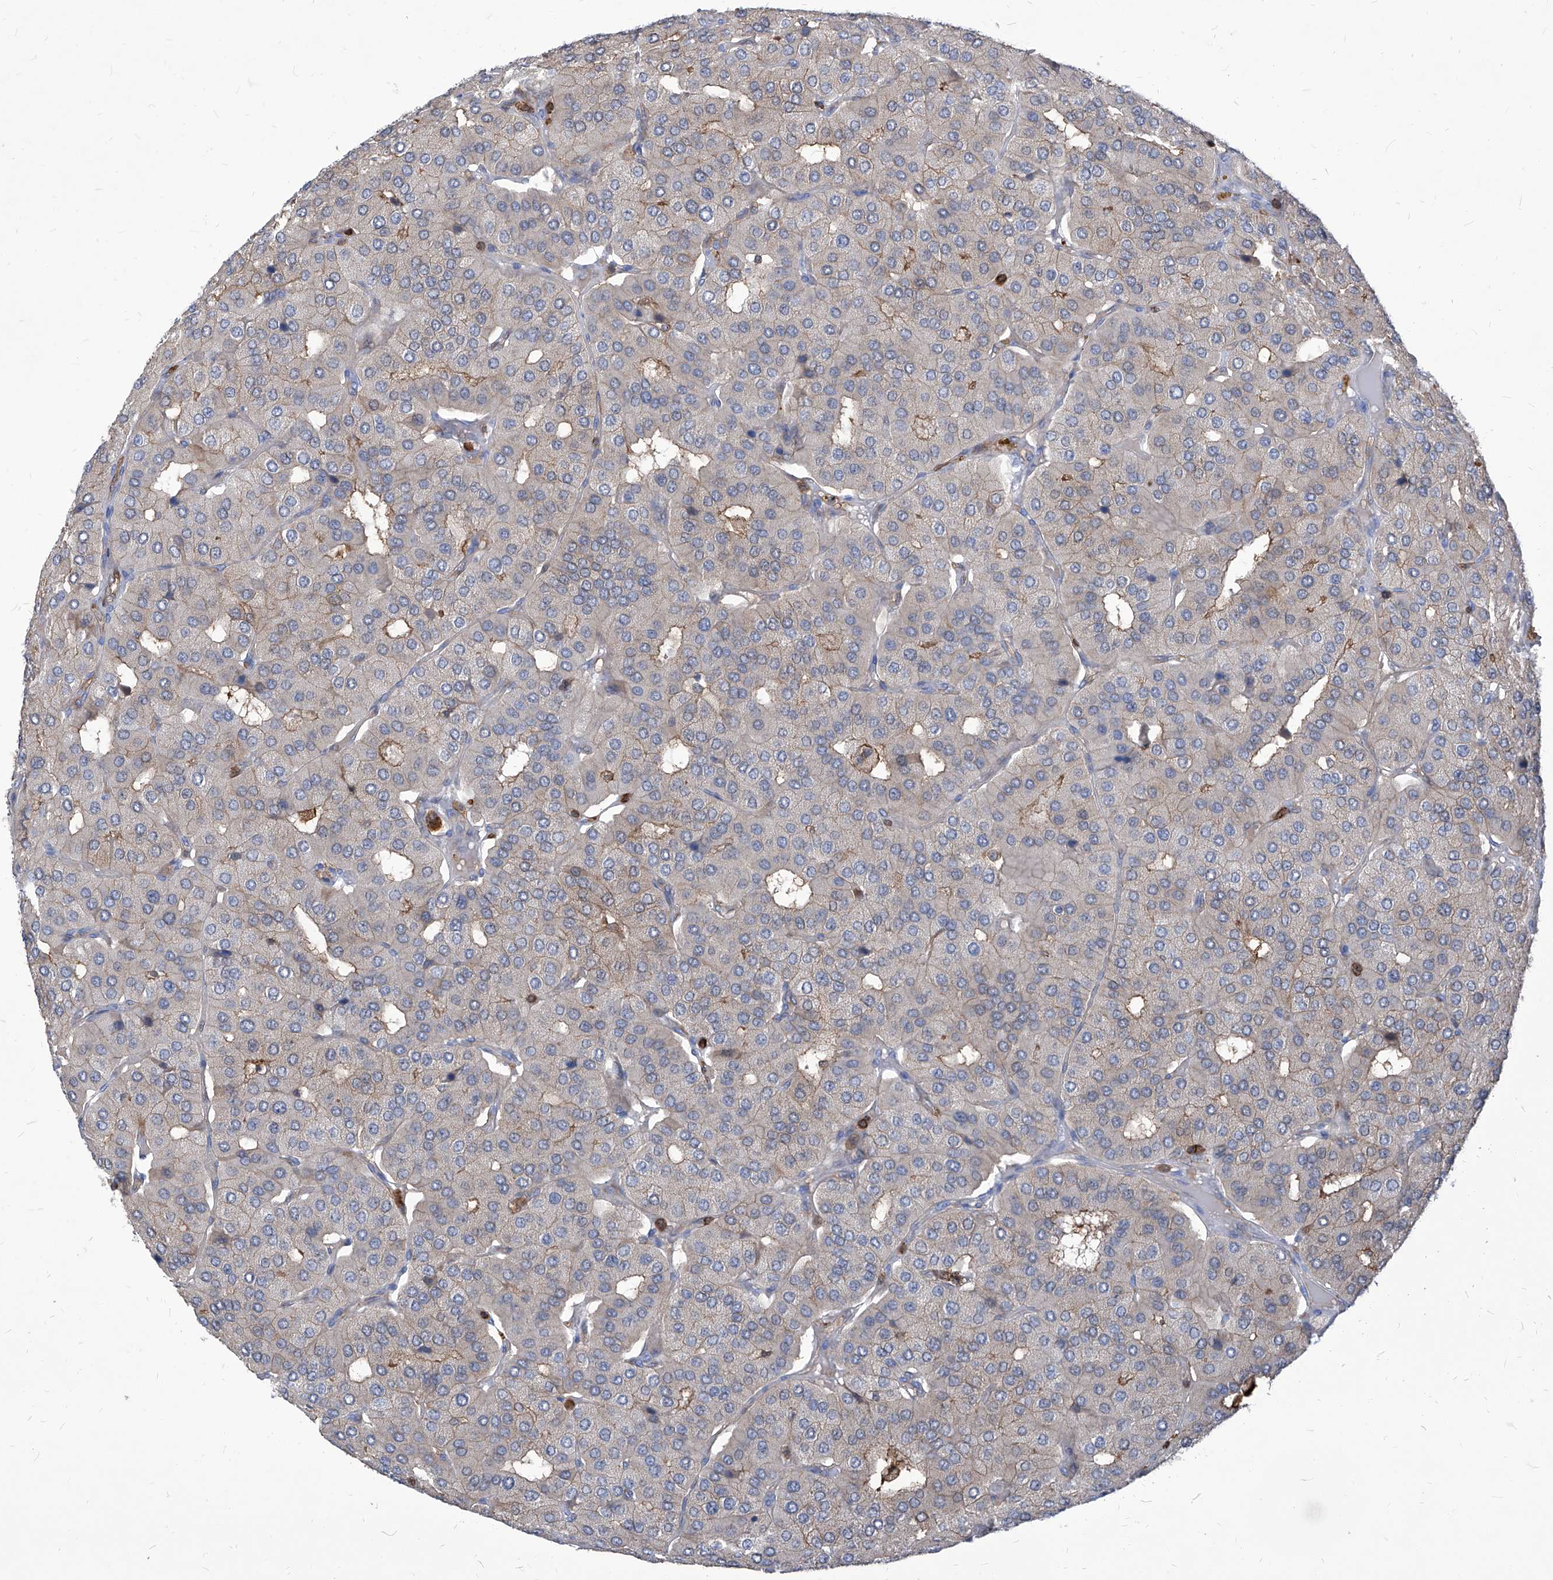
{"staining": {"intensity": "negative", "quantity": "none", "location": "none"}, "tissue": "parathyroid gland", "cell_type": "Glandular cells", "image_type": "normal", "snomed": [{"axis": "morphology", "description": "Normal tissue, NOS"}, {"axis": "morphology", "description": "Adenoma, NOS"}, {"axis": "topography", "description": "Parathyroid gland"}], "caption": "The micrograph exhibits no staining of glandular cells in normal parathyroid gland.", "gene": "ABRACL", "patient": {"sex": "female", "age": 86}}